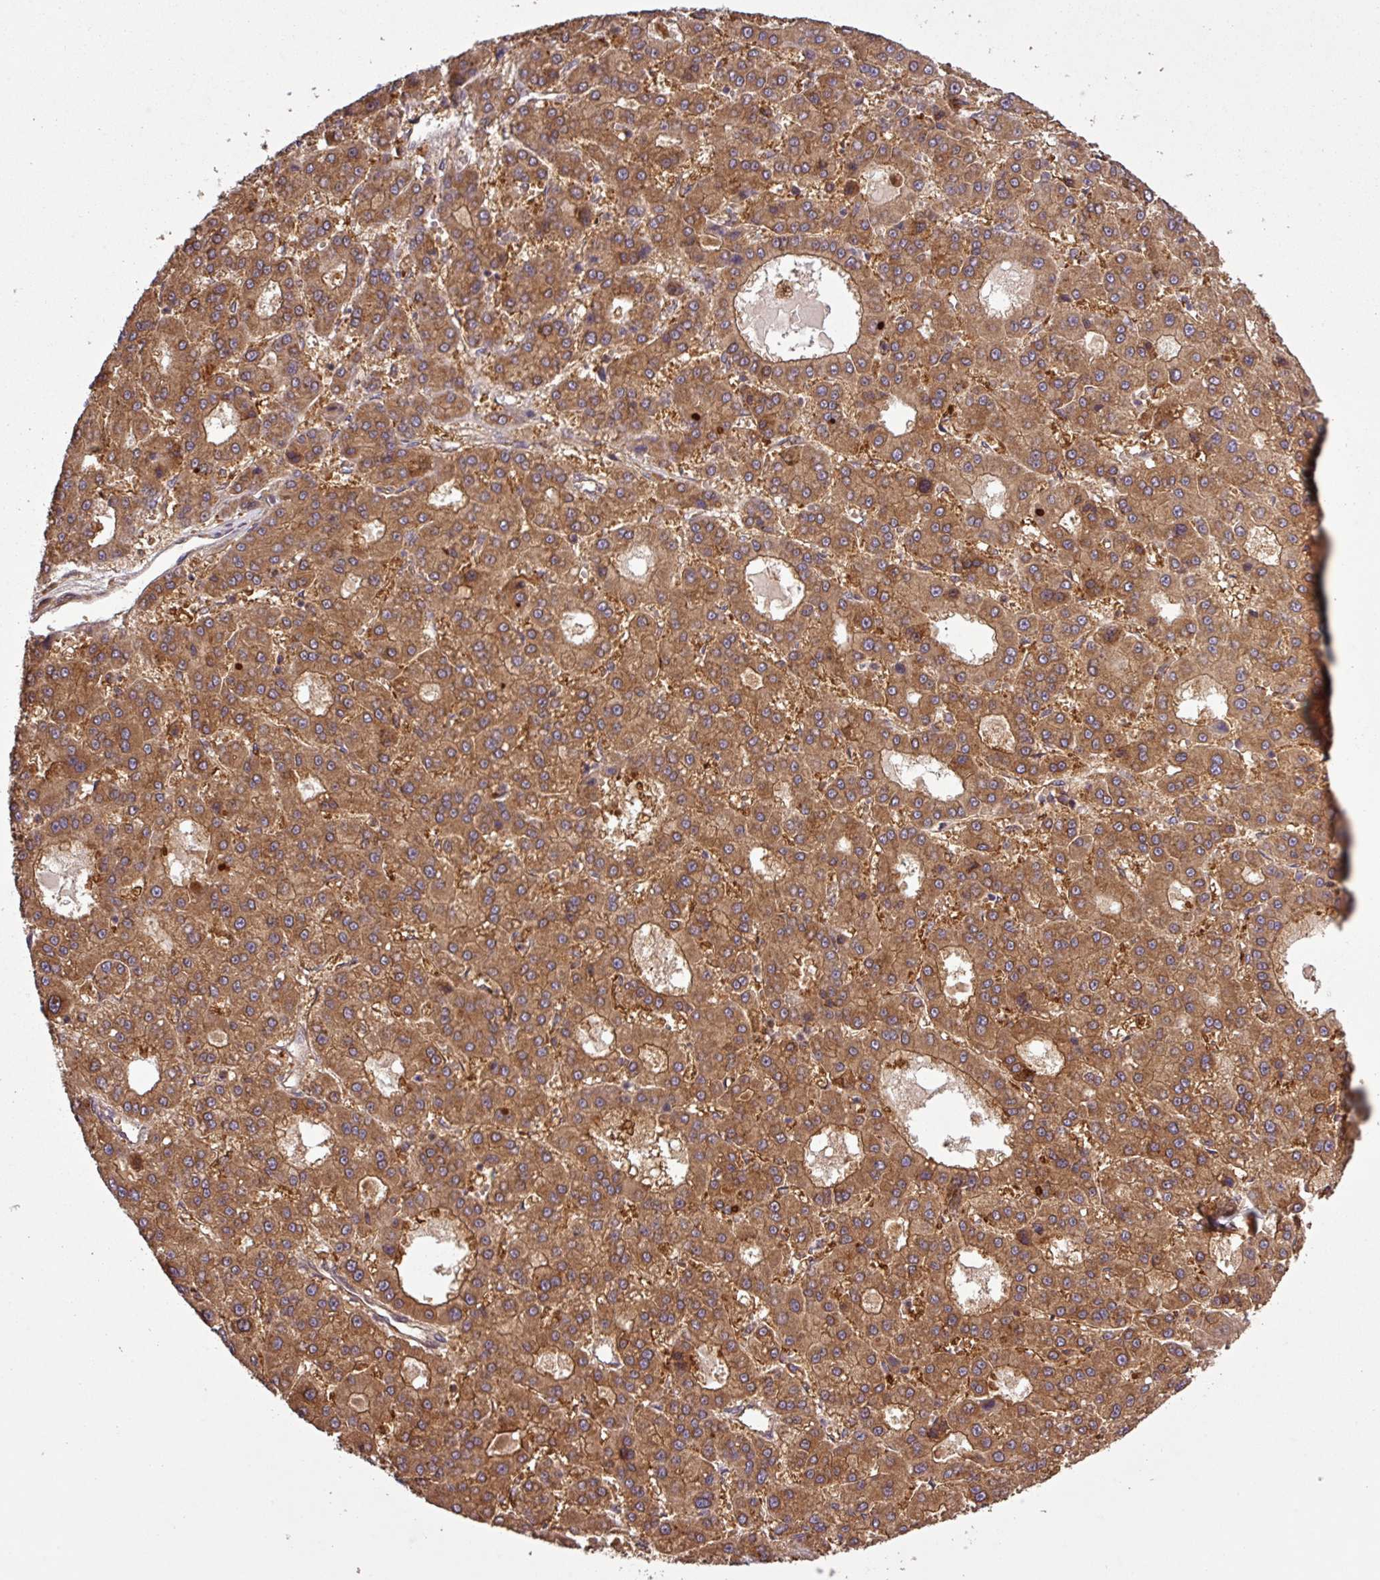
{"staining": {"intensity": "strong", "quantity": ">75%", "location": "cytoplasmic/membranous"}, "tissue": "liver cancer", "cell_type": "Tumor cells", "image_type": "cancer", "snomed": [{"axis": "morphology", "description": "Carcinoma, Hepatocellular, NOS"}, {"axis": "topography", "description": "Liver"}], "caption": "Protein positivity by IHC exhibits strong cytoplasmic/membranous positivity in approximately >75% of tumor cells in liver hepatocellular carcinoma.", "gene": "SIRPB2", "patient": {"sex": "male", "age": 70}}